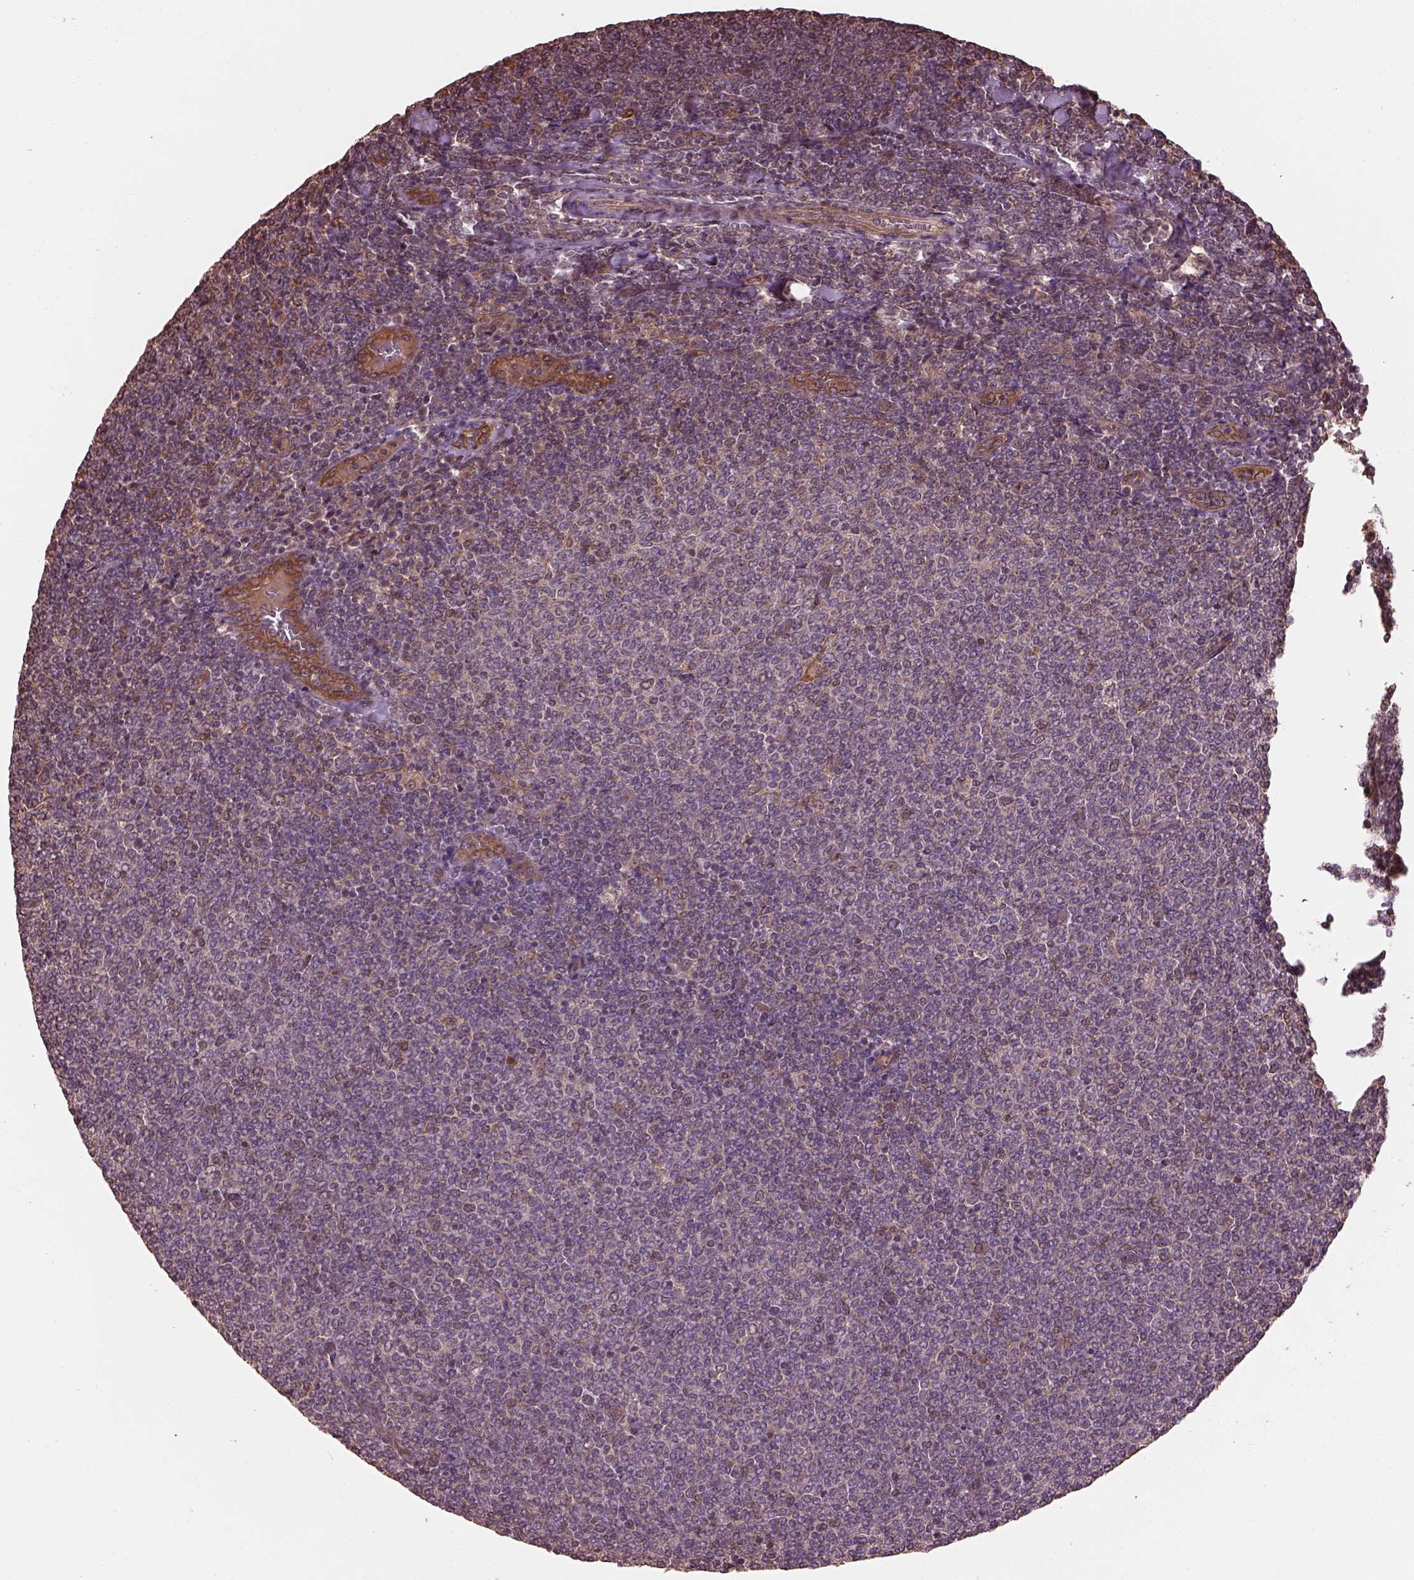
{"staining": {"intensity": "negative", "quantity": "none", "location": "none"}, "tissue": "lymphoma", "cell_type": "Tumor cells", "image_type": "cancer", "snomed": [{"axis": "morphology", "description": "Malignant lymphoma, non-Hodgkin's type, Low grade"}, {"axis": "topography", "description": "Lymph node"}], "caption": "Tumor cells are negative for protein expression in human low-grade malignant lymphoma, non-Hodgkin's type.", "gene": "METTL4", "patient": {"sex": "male", "age": 52}}